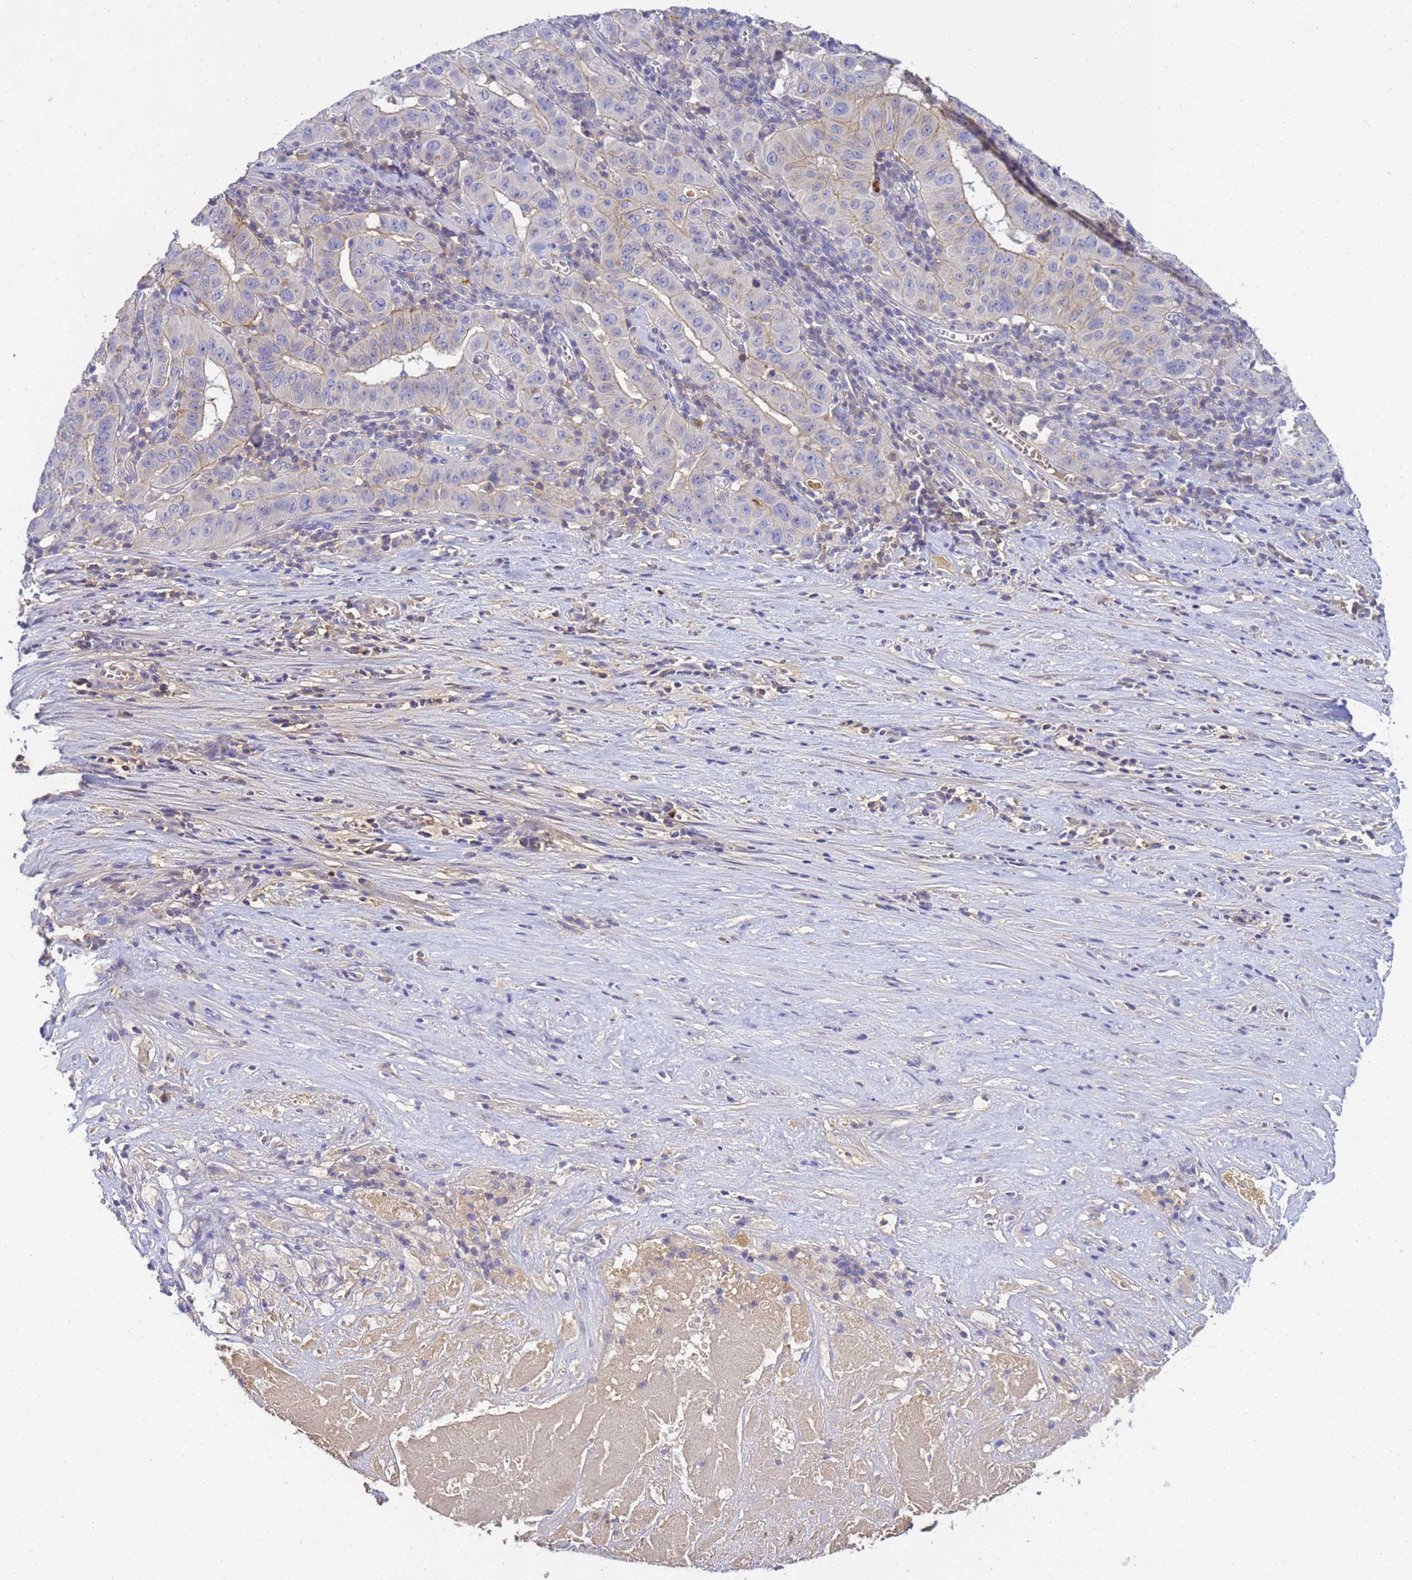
{"staining": {"intensity": "weak", "quantity": "<25%", "location": "cytoplasmic/membranous"}, "tissue": "pancreatic cancer", "cell_type": "Tumor cells", "image_type": "cancer", "snomed": [{"axis": "morphology", "description": "Adenocarcinoma, NOS"}, {"axis": "topography", "description": "Pancreas"}], "caption": "A histopathology image of human pancreatic cancer (adenocarcinoma) is negative for staining in tumor cells.", "gene": "TBCD", "patient": {"sex": "male", "age": 63}}